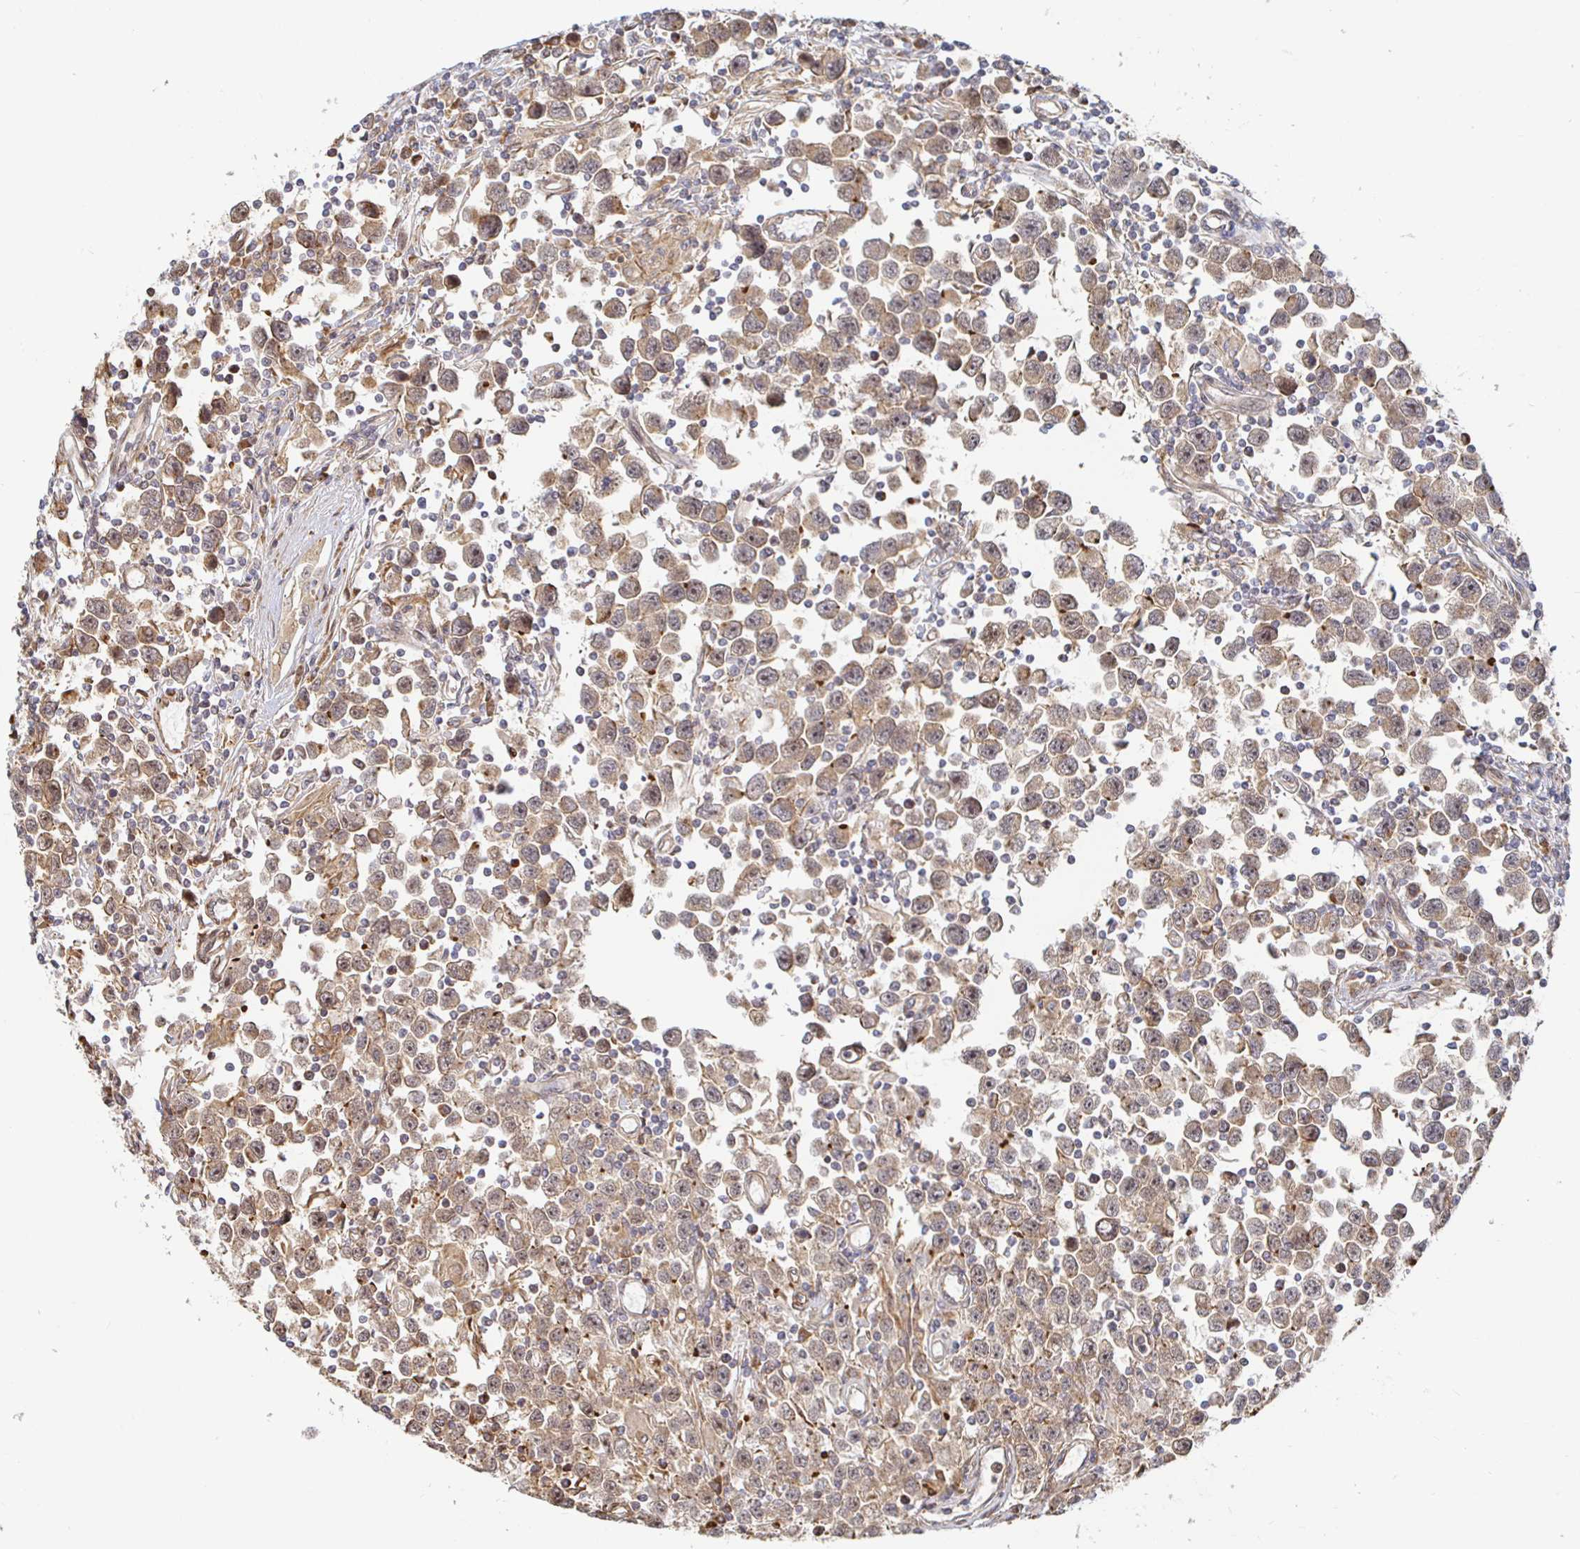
{"staining": {"intensity": "moderate", "quantity": ">75%", "location": "cytoplasmic/membranous,nuclear"}, "tissue": "testis cancer", "cell_type": "Tumor cells", "image_type": "cancer", "snomed": [{"axis": "morphology", "description": "Seminoma, NOS"}, {"axis": "topography", "description": "Testis"}], "caption": "A high-resolution image shows immunohistochemistry (IHC) staining of testis cancer (seminoma), which shows moderate cytoplasmic/membranous and nuclear positivity in about >75% of tumor cells.", "gene": "STRAP", "patient": {"sex": "male", "age": 31}}